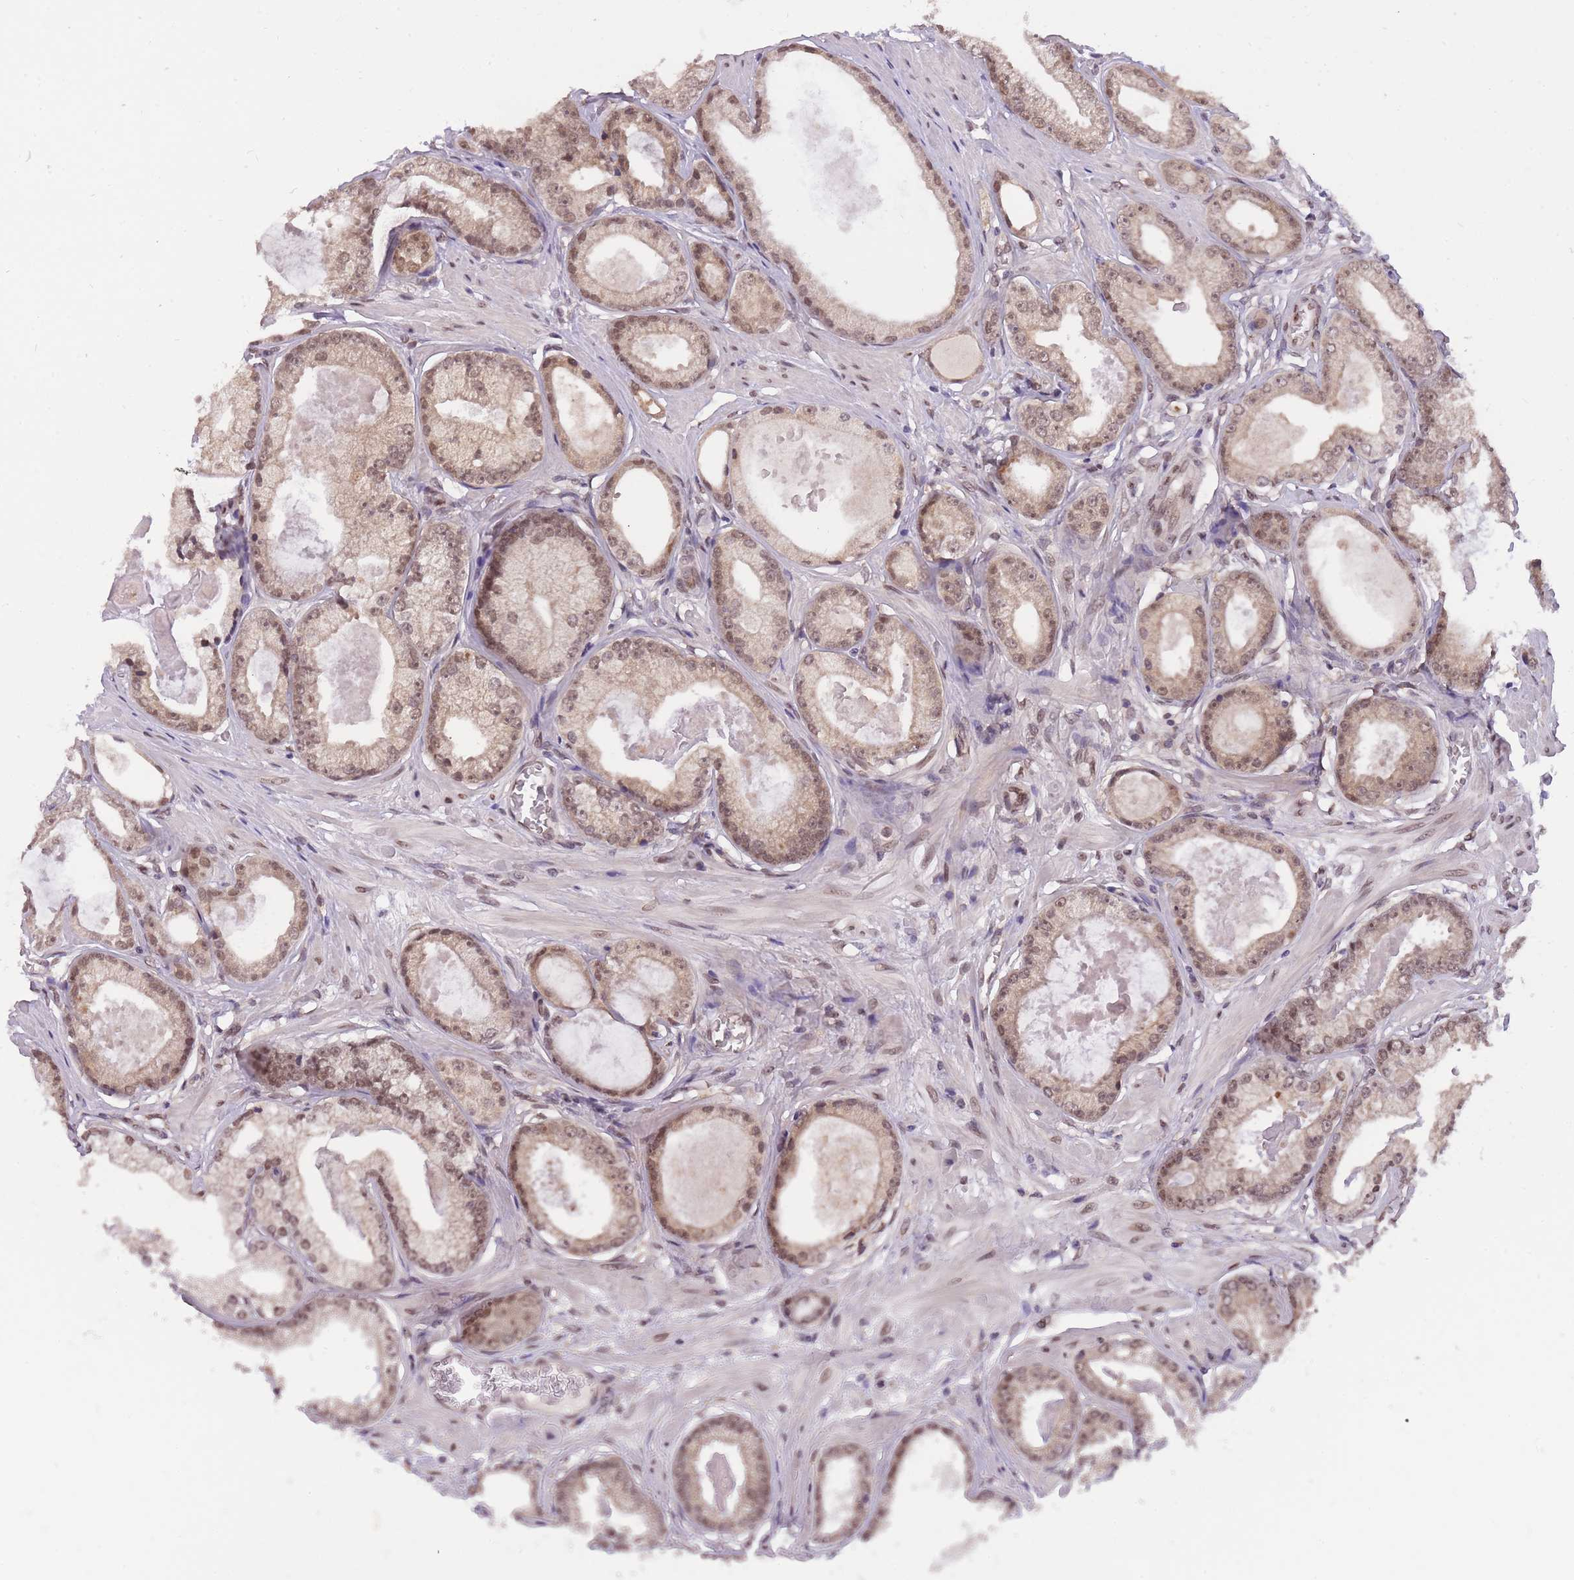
{"staining": {"intensity": "weak", "quantity": ">75%", "location": "nuclear"}, "tissue": "prostate cancer", "cell_type": "Tumor cells", "image_type": "cancer", "snomed": [{"axis": "morphology", "description": "Adenocarcinoma, Low grade"}, {"axis": "topography", "description": "Prostate"}], "caption": "The histopathology image shows immunohistochemical staining of prostate cancer. There is weak nuclear staining is identified in approximately >75% of tumor cells. The staining is performed using DAB (3,3'-diaminobenzidine) brown chromogen to label protein expression. The nuclei are counter-stained blue using hematoxylin.", "gene": "CDIP1", "patient": {"sex": "male", "age": 64}}